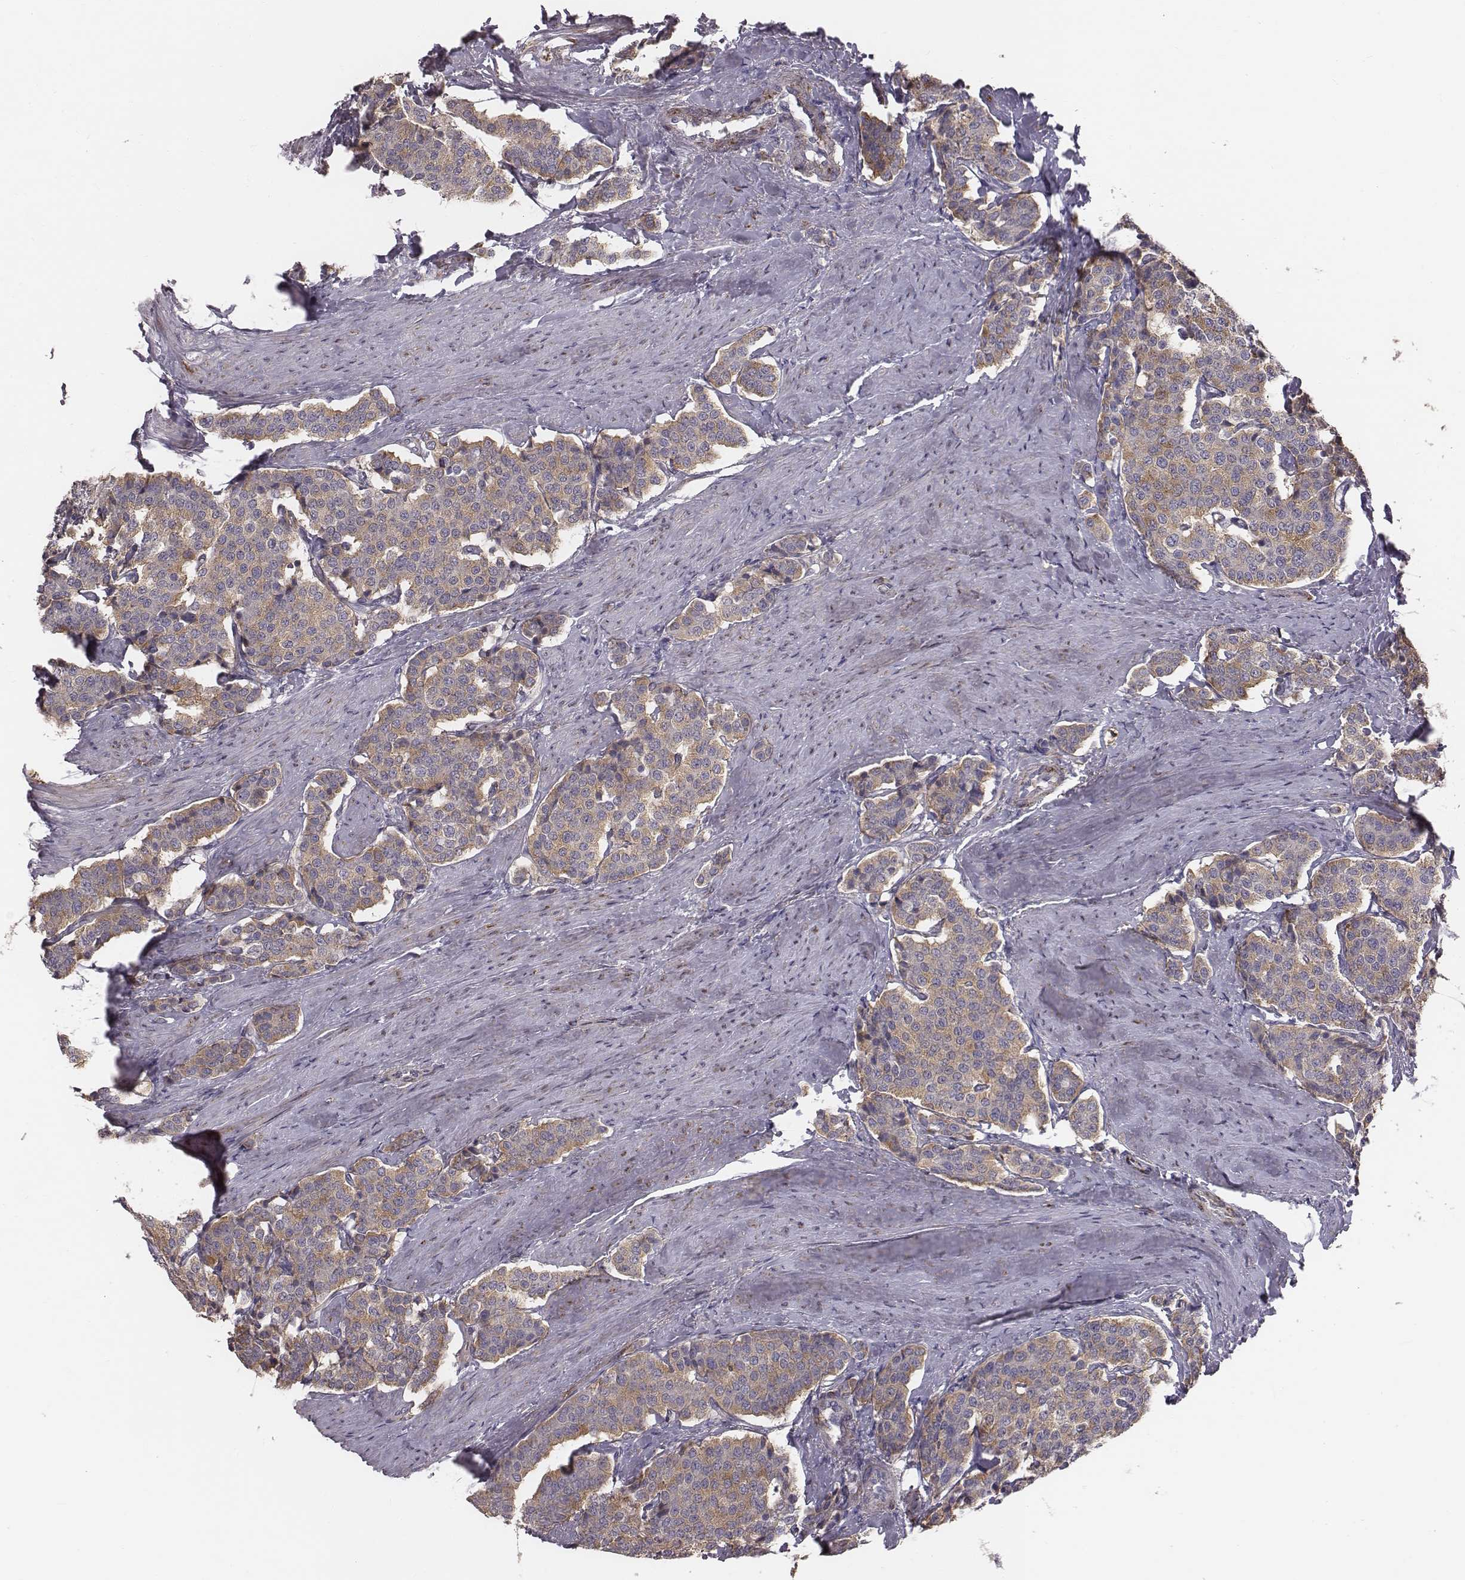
{"staining": {"intensity": "moderate", "quantity": ">75%", "location": "cytoplasmic/membranous"}, "tissue": "carcinoid", "cell_type": "Tumor cells", "image_type": "cancer", "snomed": [{"axis": "morphology", "description": "Carcinoid, malignant, NOS"}, {"axis": "topography", "description": "Small intestine"}], "caption": "Immunohistochemical staining of malignant carcinoid displays medium levels of moderate cytoplasmic/membranous protein staining in about >75% of tumor cells.", "gene": "PRKCZ", "patient": {"sex": "female", "age": 58}}